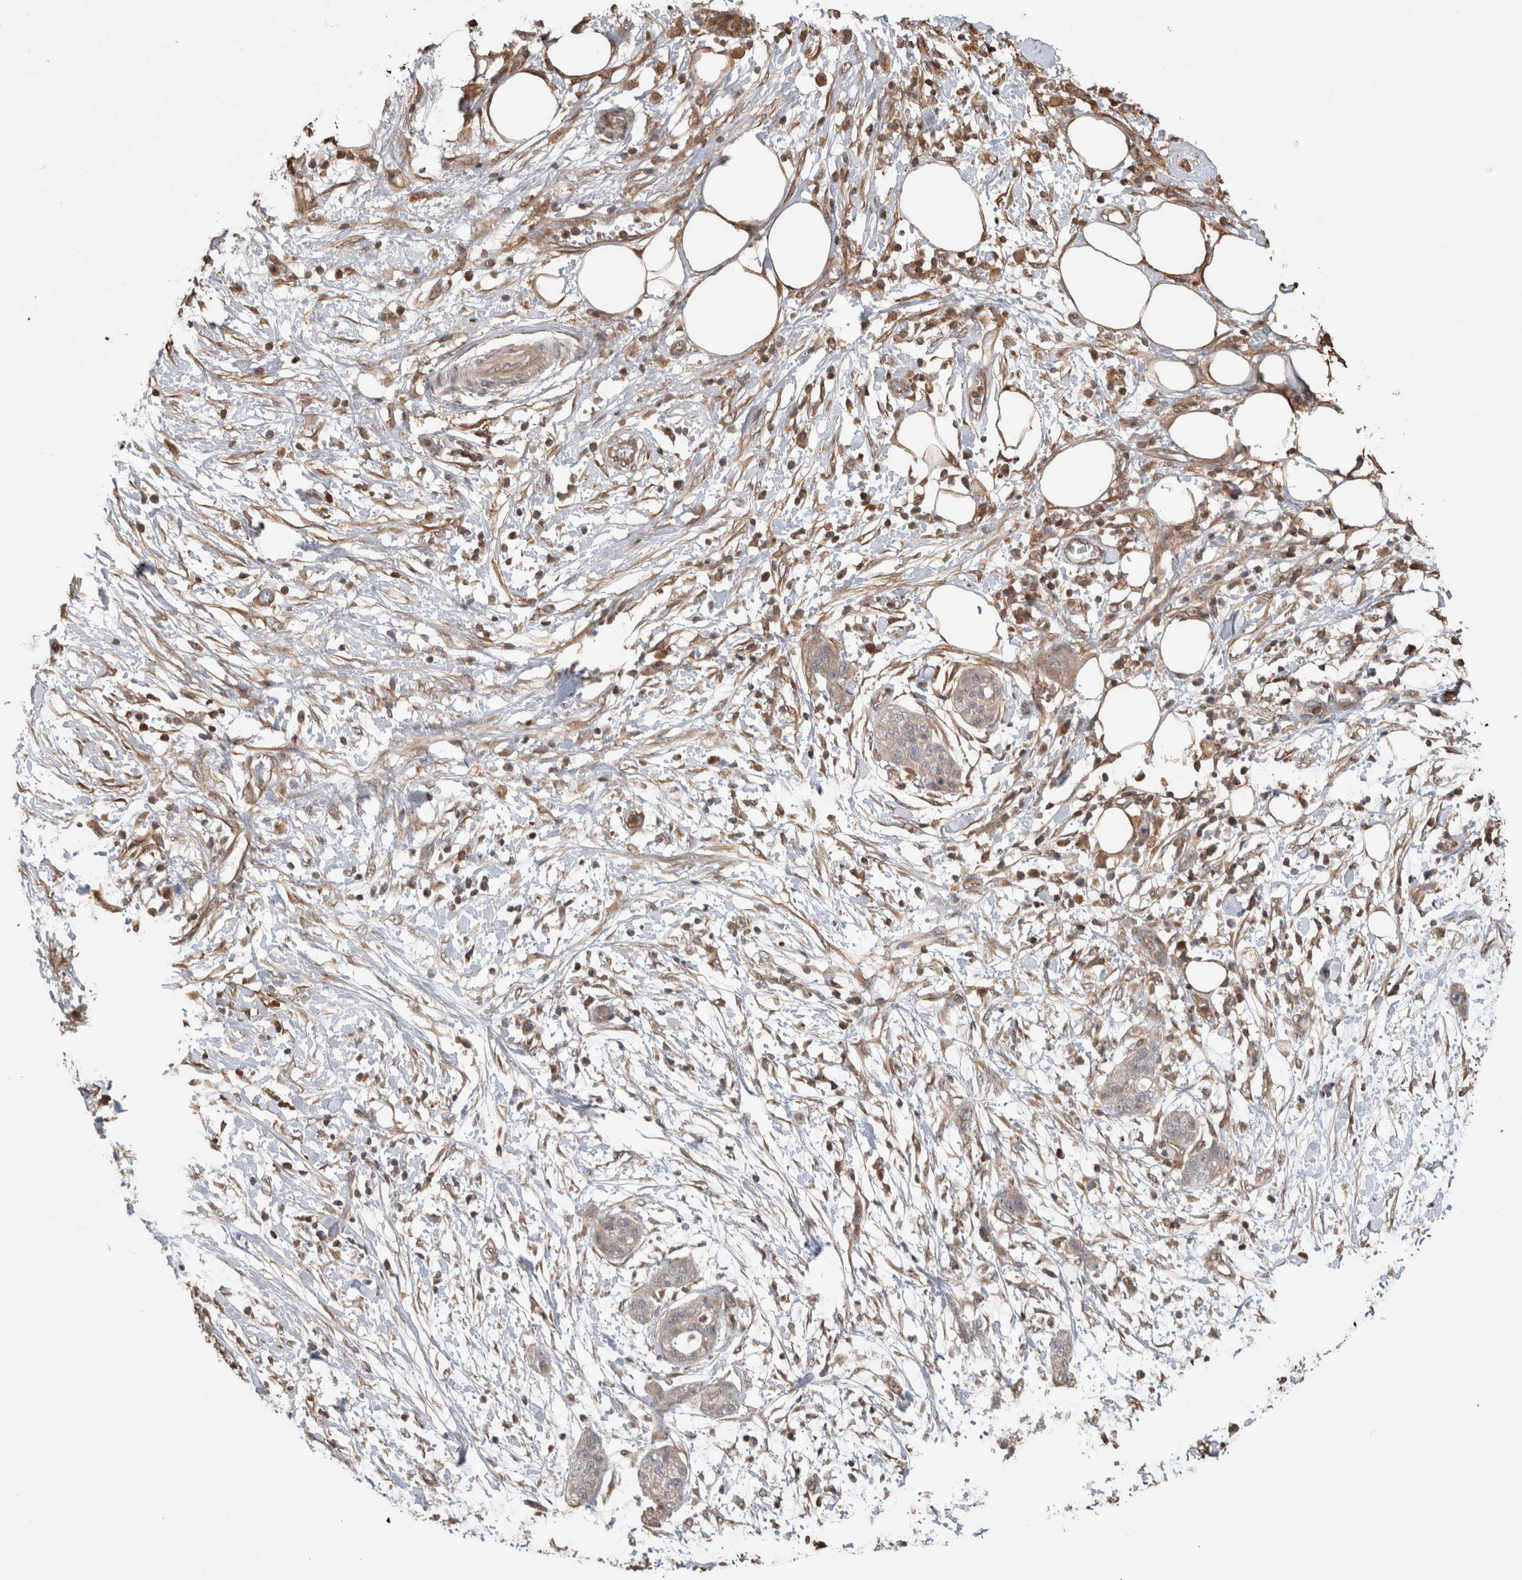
{"staining": {"intensity": "weak", "quantity": "<25%", "location": "cytoplasmic/membranous"}, "tissue": "pancreatic cancer", "cell_type": "Tumor cells", "image_type": "cancer", "snomed": [{"axis": "morphology", "description": "Adenocarcinoma, NOS"}, {"axis": "topography", "description": "Pancreas"}], "caption": "Human pancreatic cancer stained for a protein using immunohistochemistry exhibits no positivity in tumor cells.", "gene": "TRIM5", "patient": {"sex": "female", "age": 78}}